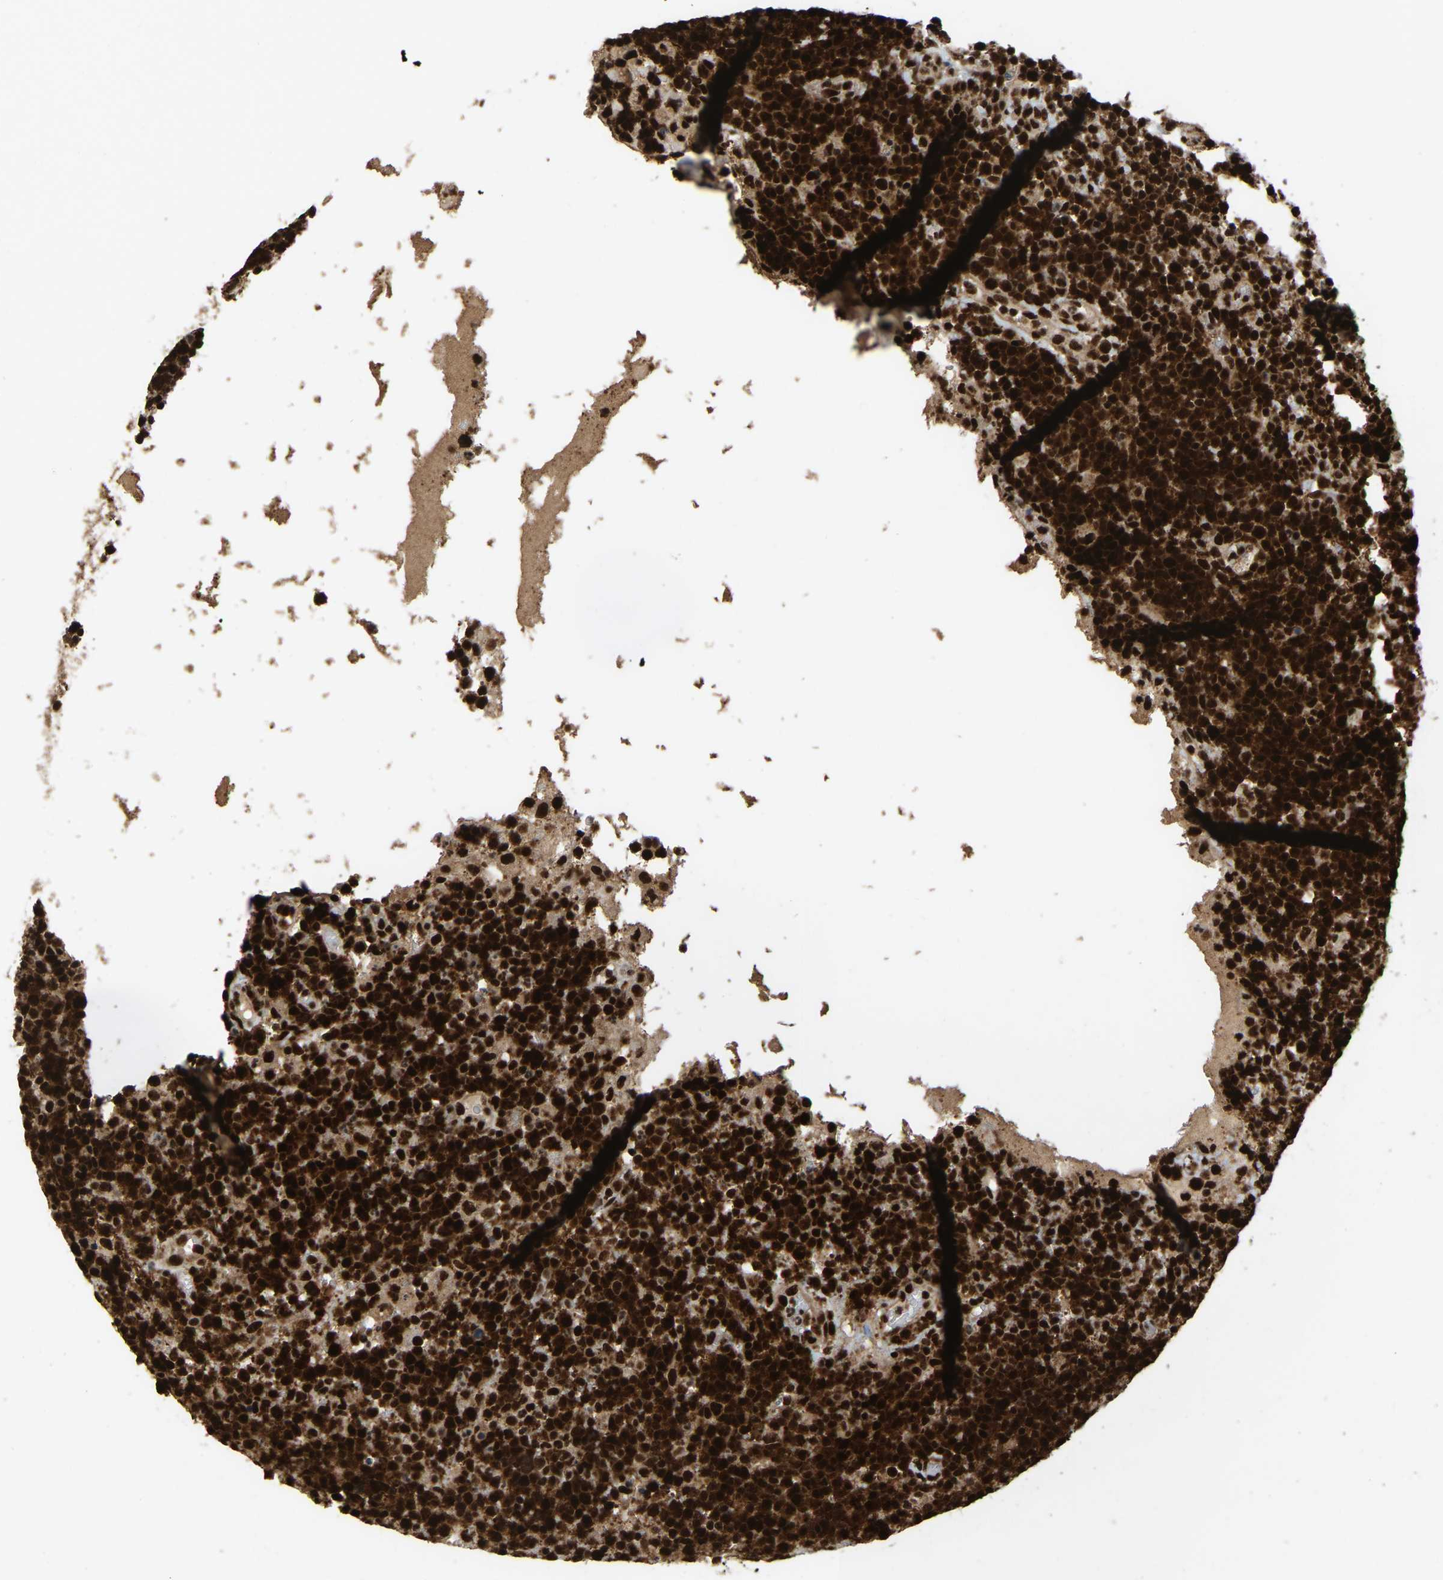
{"staining": {"intensity": "strong", "quantity": ">75%", "location": "nuclear"}, "tissue": "lymphoma", "cell_type": "Tumor cells", "image_type": "cancer", "snomed": [{"axis": "morphology", "description": "Malignant lymphoma, non-Hodgkin's type, High grade"}, {"axis": "topography", "description": "Lymph node"}], "caption": "Malignant lymphoma, non-Hodgkin's type (high-grade) stained with DAB (3,3'-diaminobenzidine) immunohistochemistry shows high levels of strong nuclear staining in about >75% of tumor cells.", "gene": "TBL1XR1", "patient": {"sex": "male", "age": 61}}